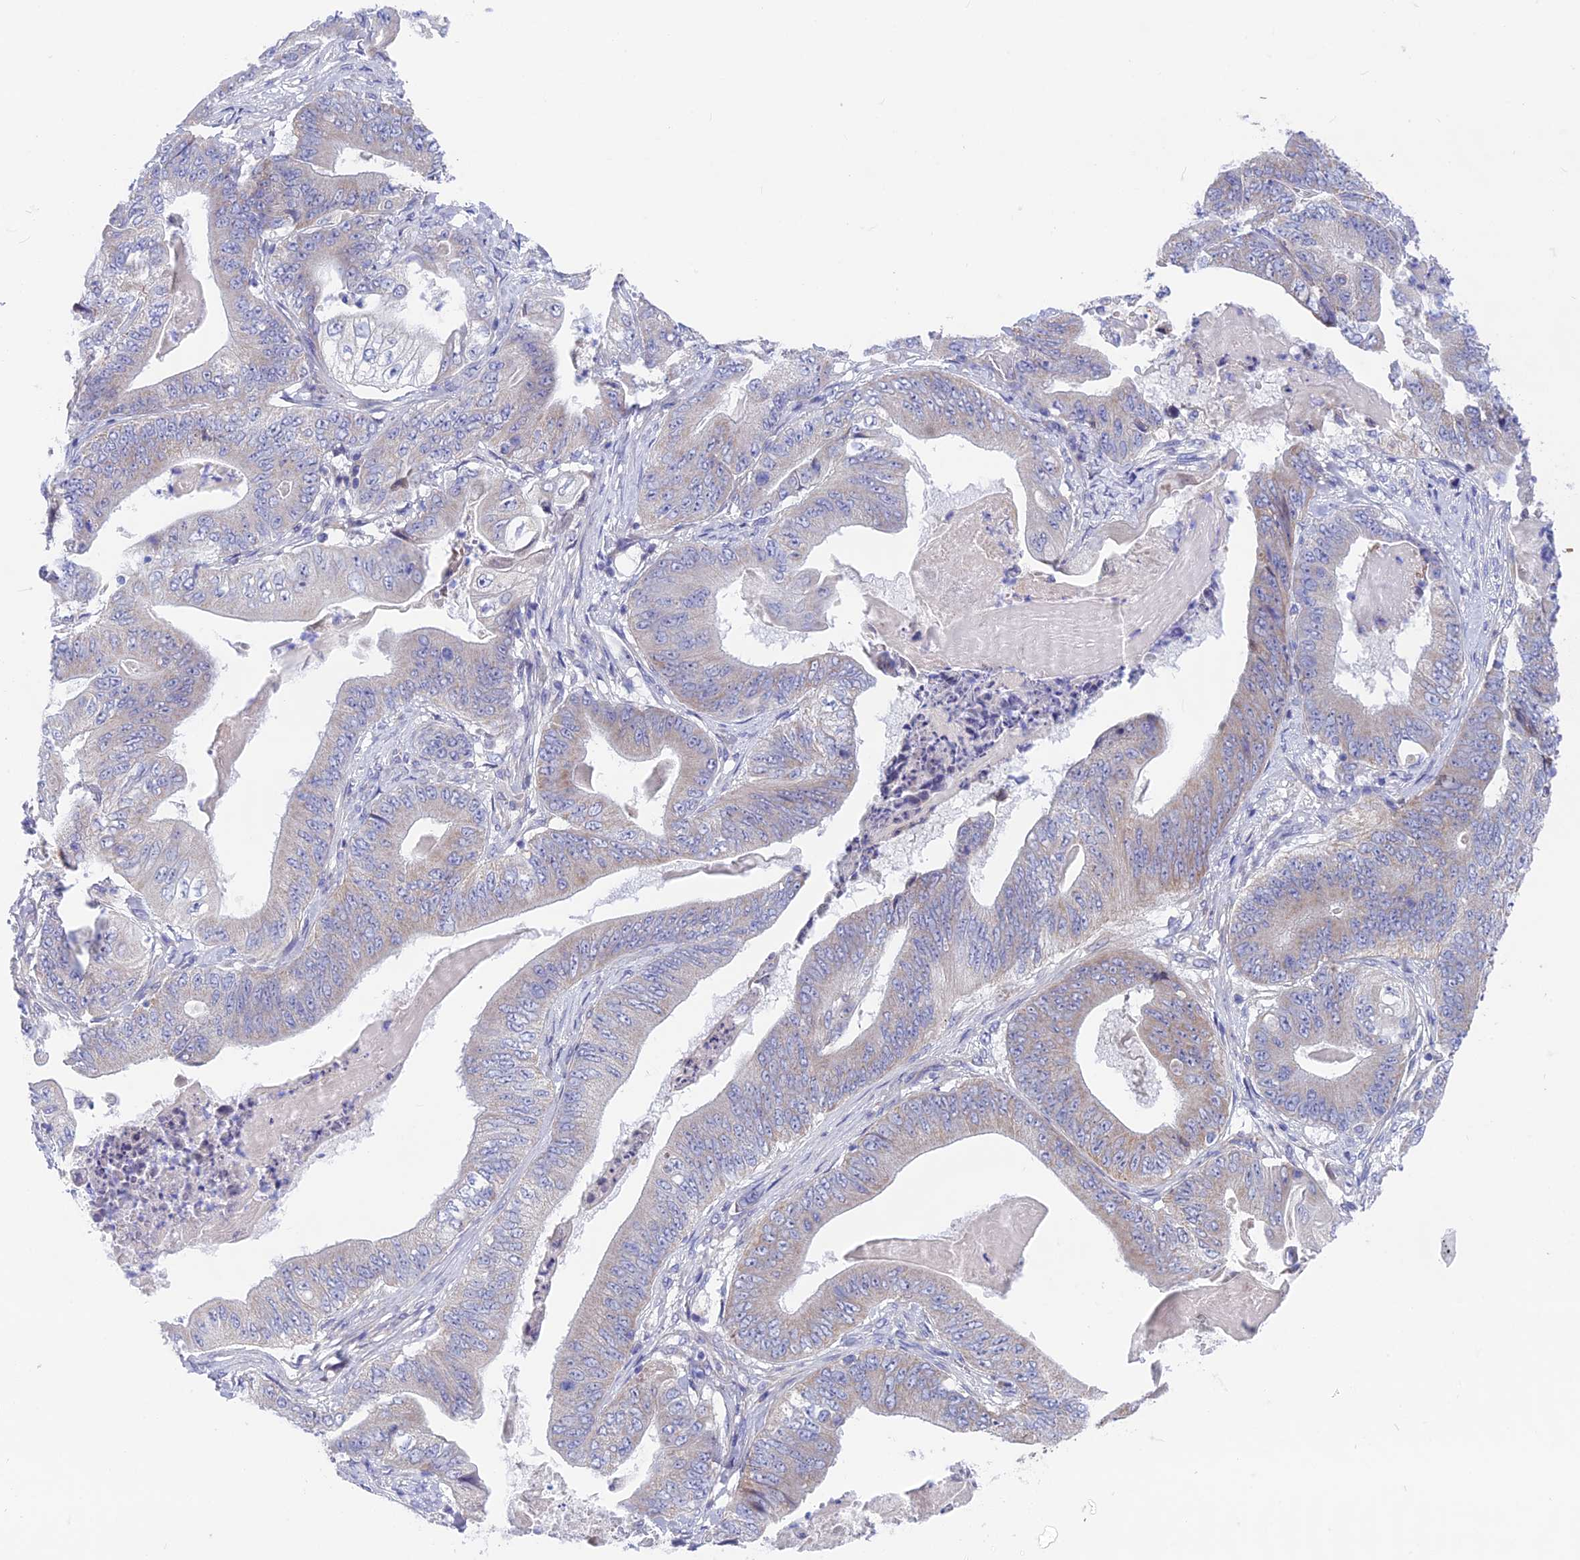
{"staining": {"intensity": "weak", "quantity": "<25%", "location": "cytoplasmic/membranous"}, "tissue": "stomach cancer", "cell_type": "Tumor cells", "image_type": "cancer", "snomed": [{"axis": "morphology", "description": "Adenocarcinoma, NOS"}, {"axis": "topography", "description": "Stomach"}], "caption": "Immunohistochemistry micrograph of neoplastic tissue: adenocarcinoma (stomach) stained with DAB (3,3'-diaminobenzidine) exhibits no significant protein positivity in tumor cells.", "gene": "PLAC9", "patient": {"sex": "female", "age": 73}}